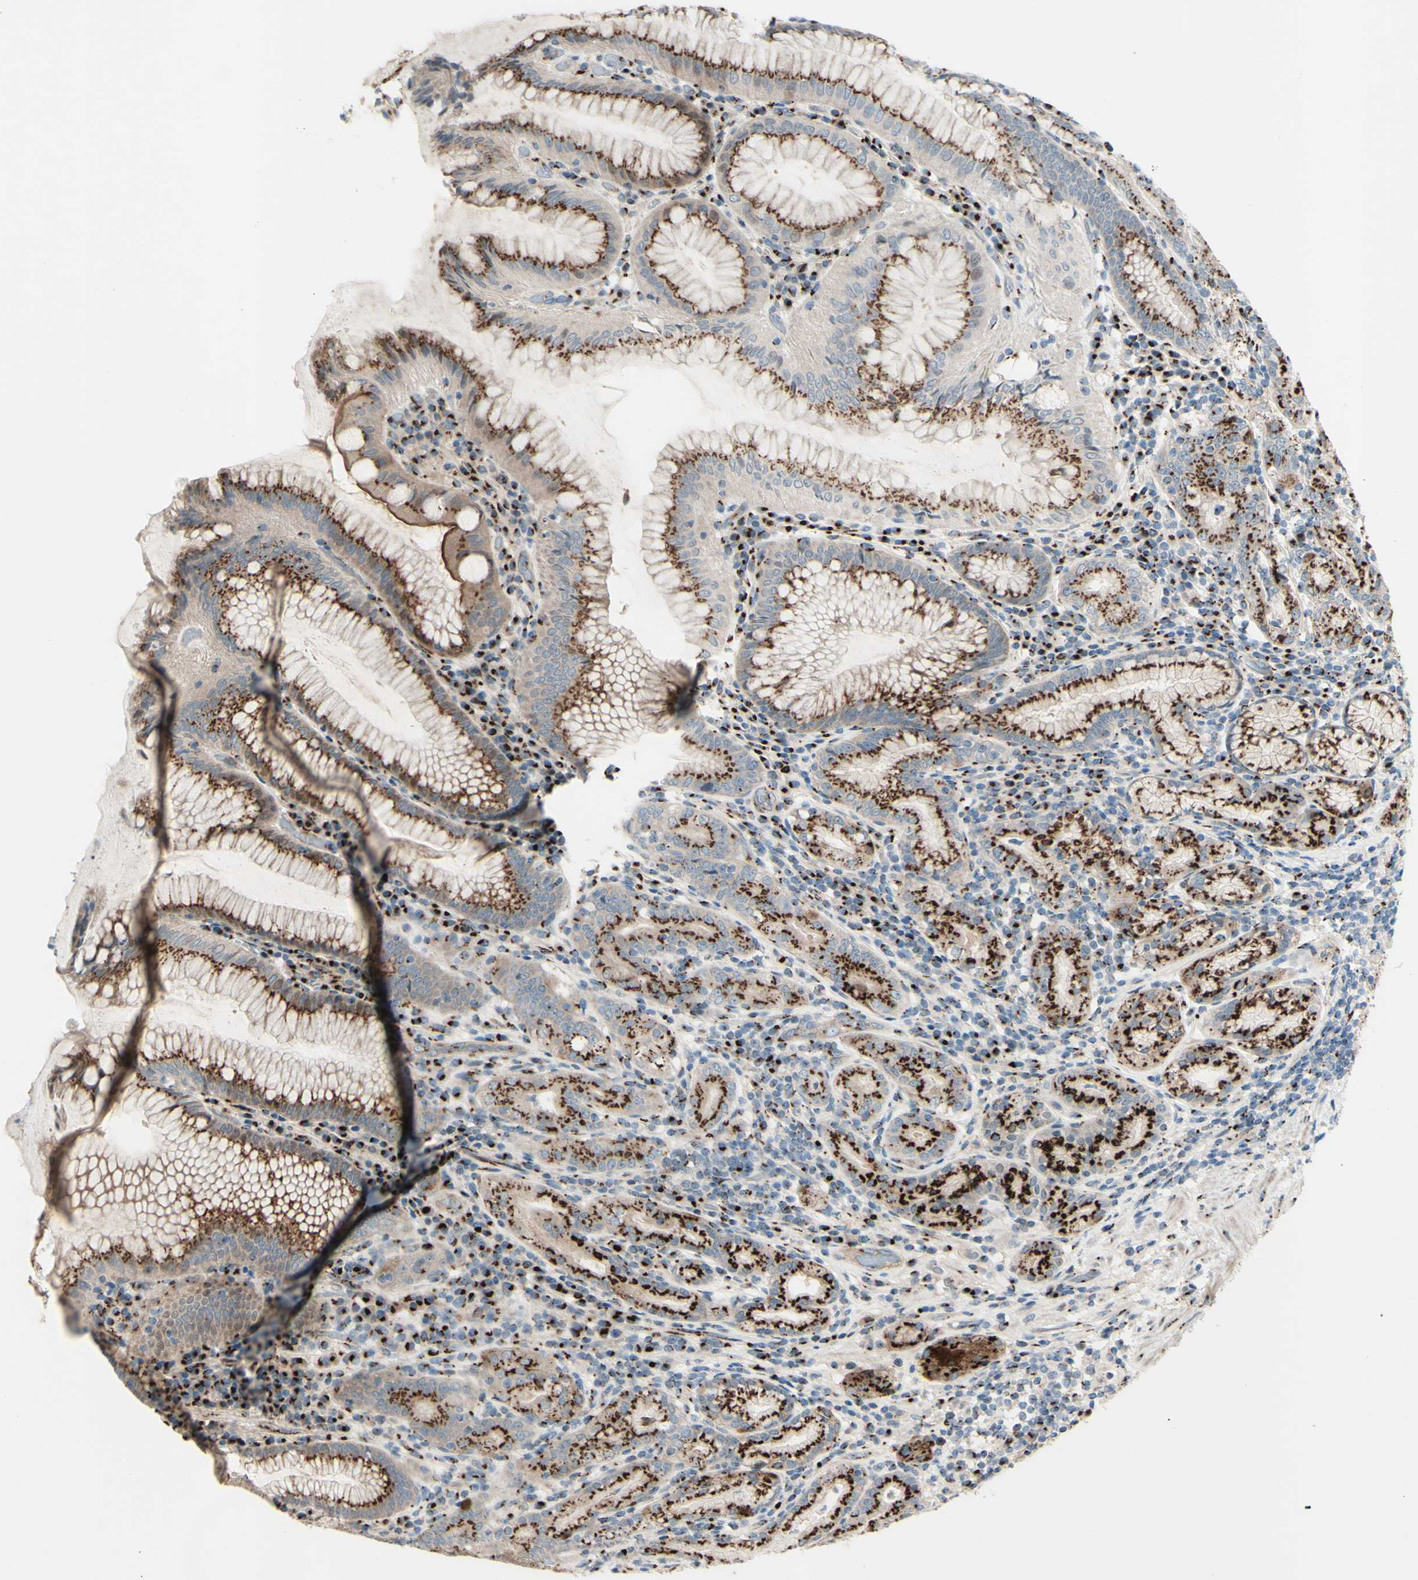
{"staining": {"intensity": "moderate", "quantity": ">75%", "location": "cytoplasmic/membranous"}, "tissue": "stomach", "cell_type": "Glandular cells", "image_type": "normal", "snomed": [{"axis": "morphology", "description": "Normal tissue, NOS"}, {"axis": "topography", "description": "Stomach, lower"}], "caption": "DAB immunohistochemical staining of normal stomach displays moderate cytoplasmic/membranous protein positivity in about >75% of glandular cells. (Brightfield microscopy of DAB IHC at high magnification).", "gene": "BPNT2", "patient": {"sex": "female", "age": 76}}